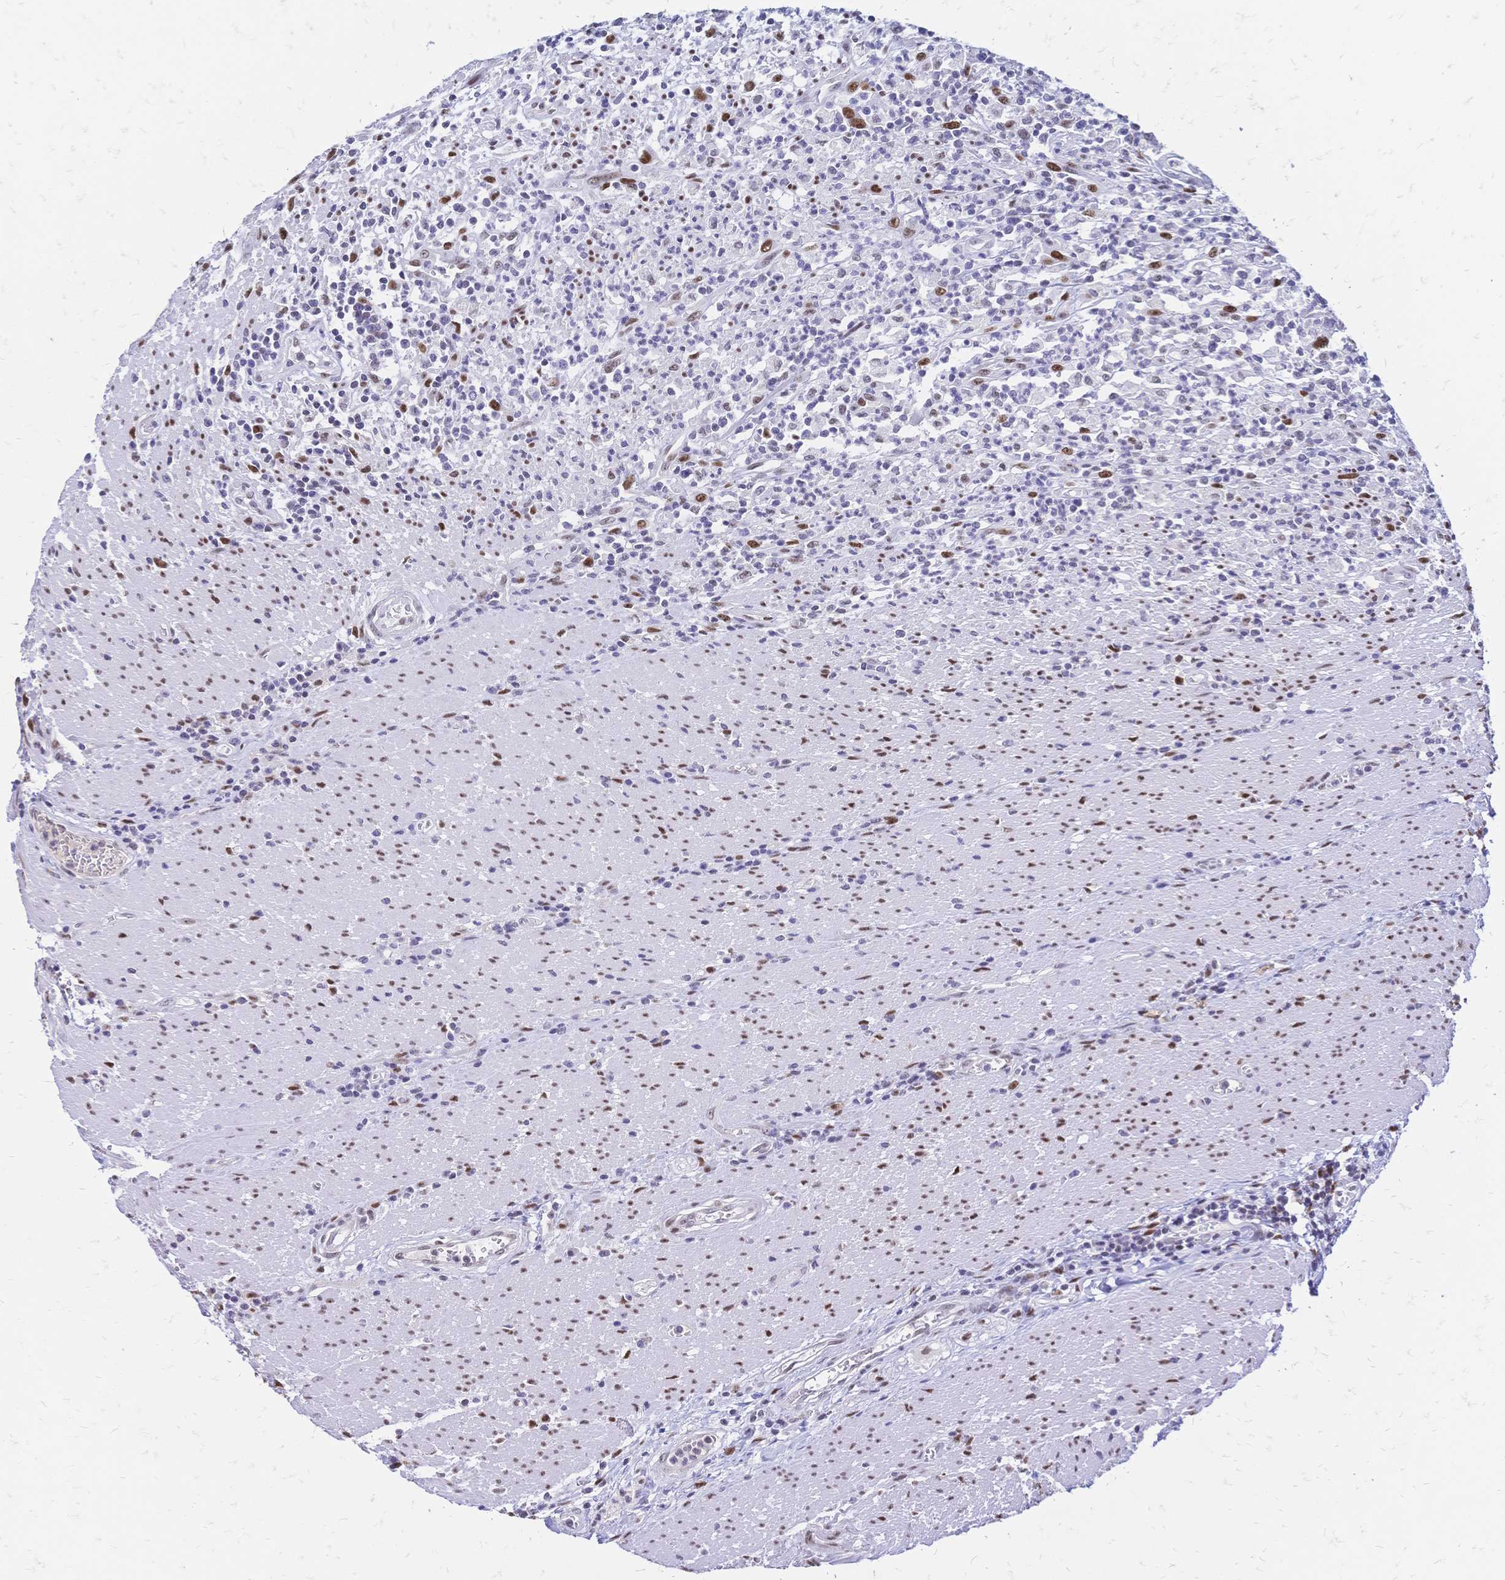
{"staining": {"intensity": "negative", "quantity": "none", "location": "none"}, "tissue": "colorectal cancer", "cell_type": "Tumor cells", "image_type": "cancer", "snomed": [{"axis": "morphology", "description": "Adenocarcinoma, NOS"}, {"axis": "topography", "description": "Rectum"}], "caption": "High power microscopy histopathology image of an immunohistochemistry photomicrograph of adenocarcinoma (colorectal), revealing no significant expression in tumor cells. The staining was performed using DAB to visualize the protein expression in brown, while the nuclei were stained in blue with hematoxylin (Magnification: 20x).", "gene": "NFIC", "patient": {"sex": "female", "age": 81}}